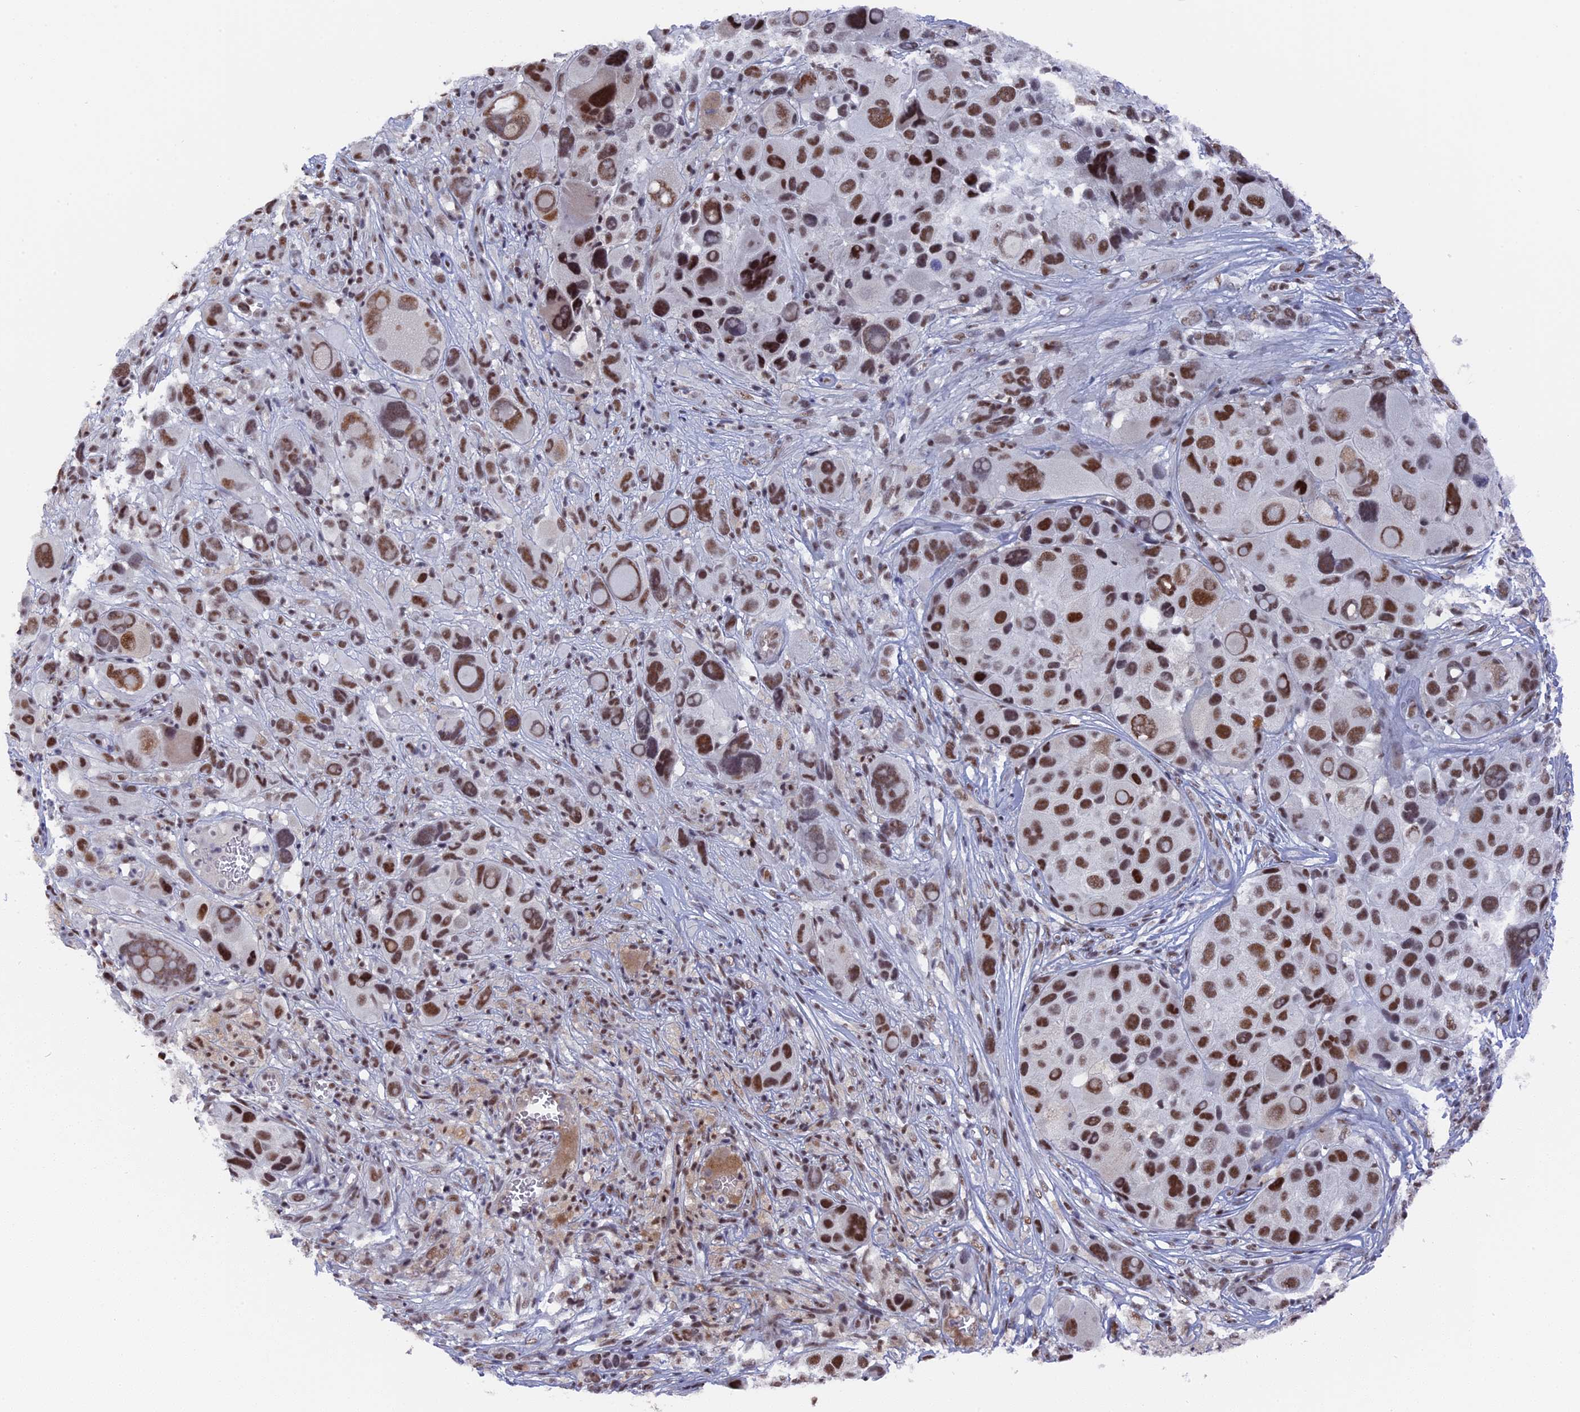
{"staining": {"intensity": "moderate", "quantity": ">75%", "location": "nuclear"}, "tissue": "melanoma", "cell_type": "Tumor cells", "image_type": "cancer", "snomed": [{"axis": "morphology", "description": "Malignant melanoma, NOS"}, {"axis": "topography", "description": "Skin of trunk"}], "caption": "This image shows immunohistochemistry staining of malignant melanoma, with medium moderate nuclear expression in approximately >75% of tumor cells.", "gene": "SF3A2", "patient": {"sex": "male", "age": 71}}